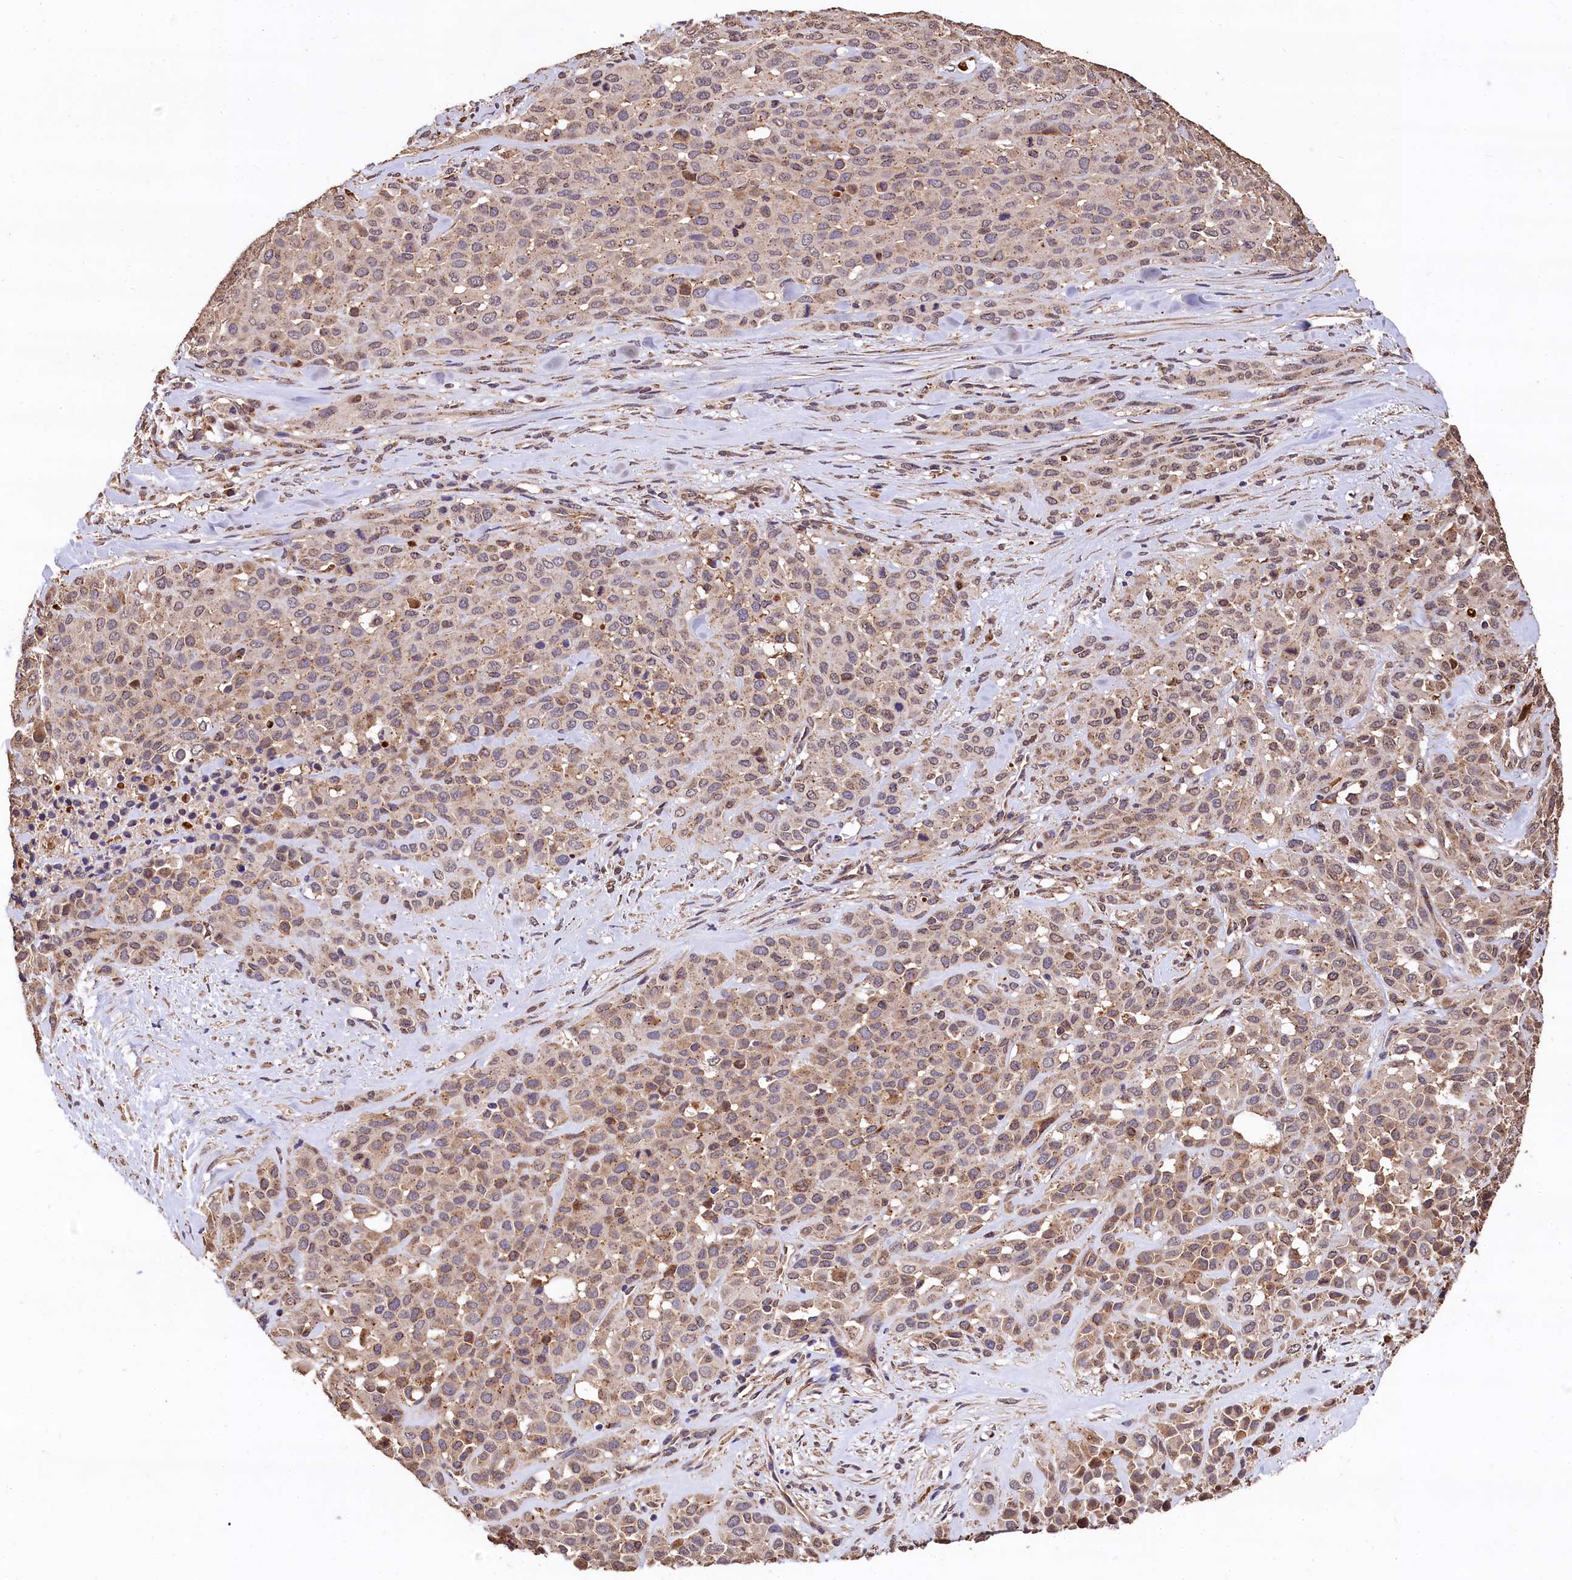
{"staining": {"intensity": "weak", "quantity": "25%-75%", "location": "cytoplasmic/membranous"}, "tissue": "melanoma", "cell_type": "Tumor cells", "image_type": "cancer", "snomed": [{"axis": "morphology", "description": "Malignant melanoma, Metastatic site"}, {"axis": "topography", "description": "Skin"}], "caption": "Human malignant melanoma (metastatic site) stained for a protein (brown) reveals weak cytoplasmic/membranous positive expression in approximately 25%-75% of tumor cells.", "gene": "LSM4", "patient": {"sex": "female", "age": 81}}